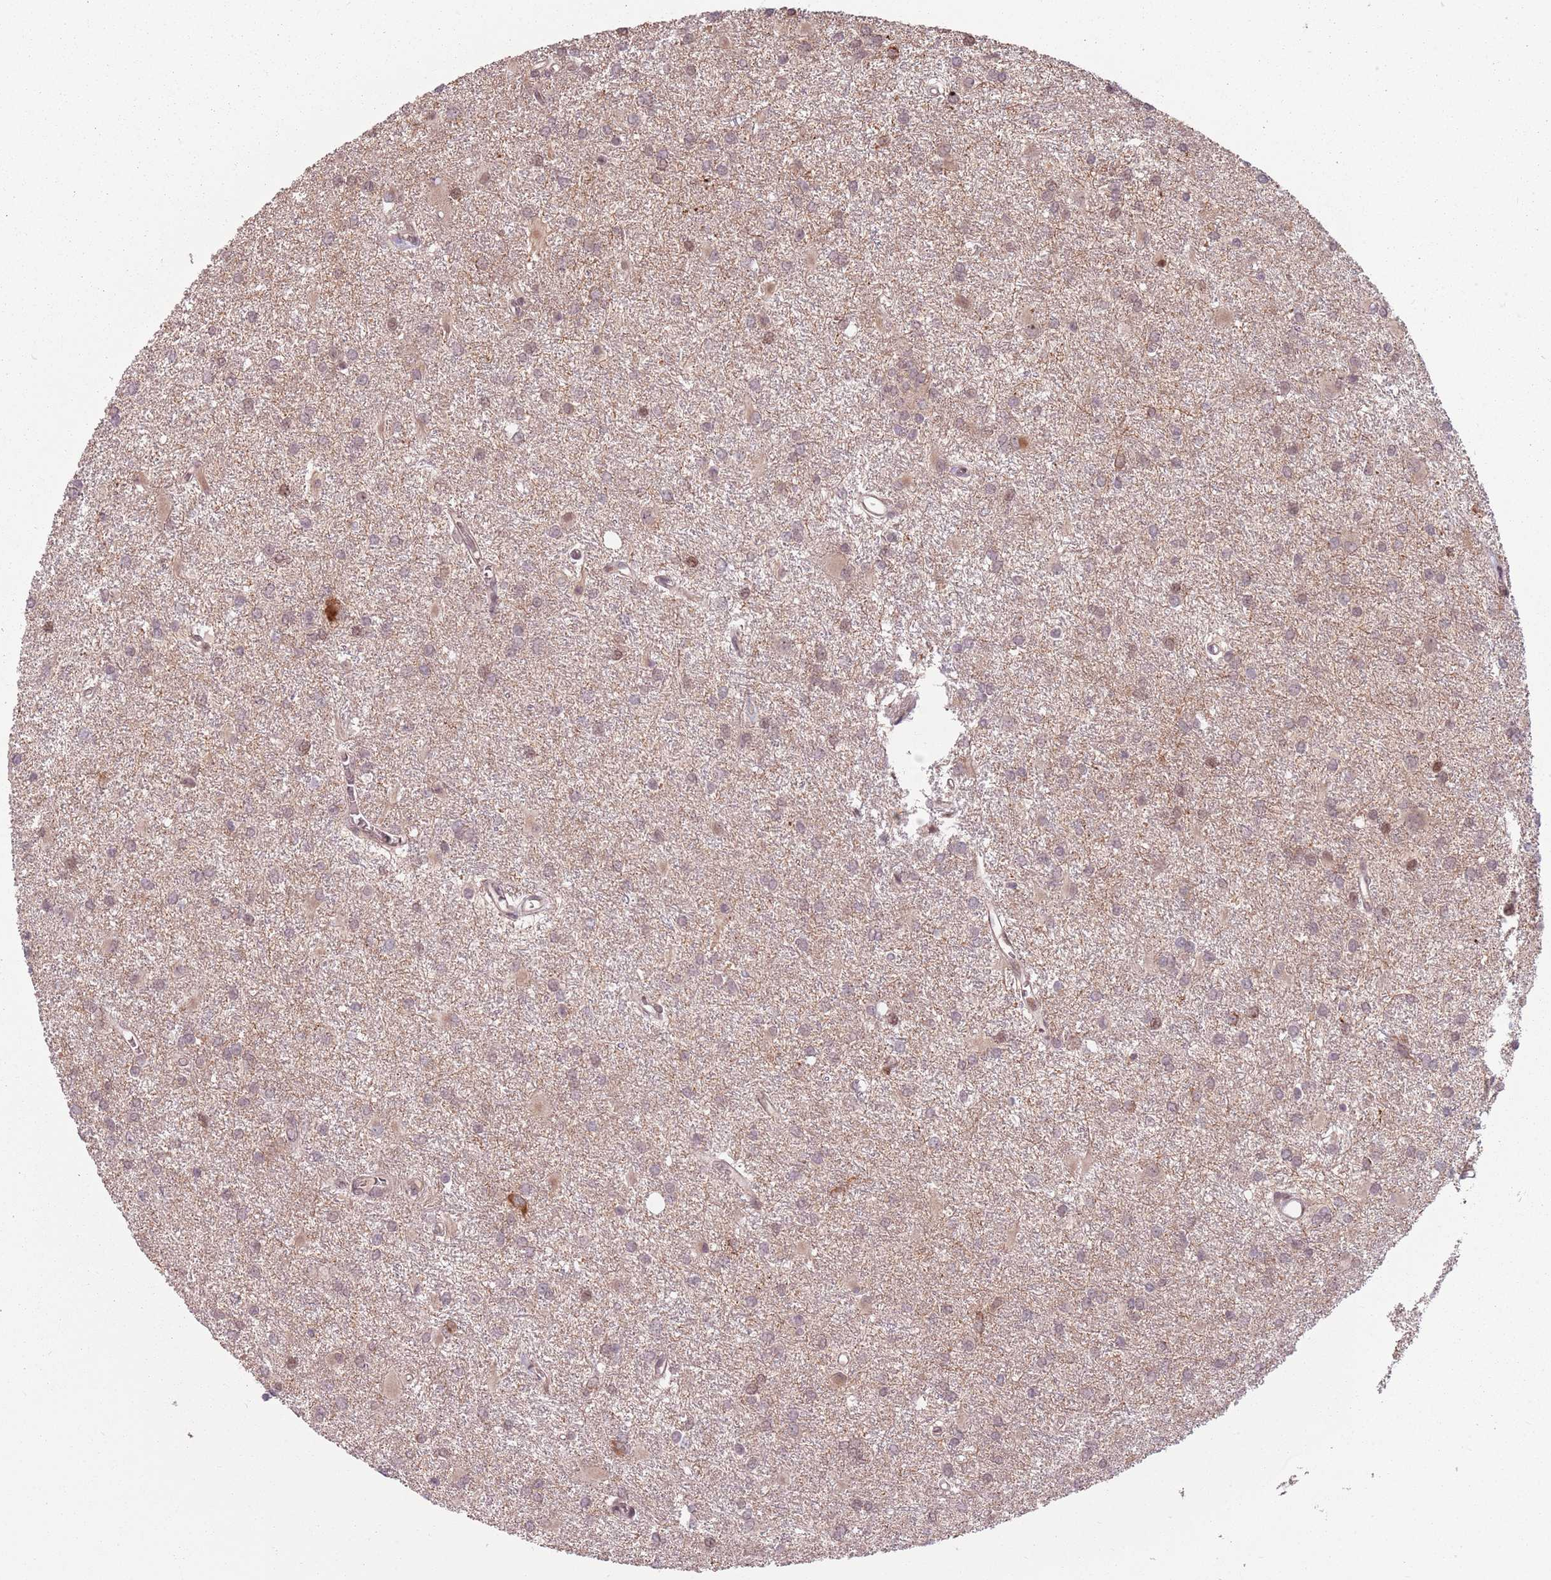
{"staining": {"intensity": "weak", "quantity": "<25%", "location": "cytoplasmic/membranous,nuclear"}, "tissue": "glioma", "cell_type": "Tumor cells", "image_type": "cancer", "snomed": [{"axis": "morphology", "description": "Glioma, malignant, High grade"}, {"axis": "topography", "description": "Brain"}], "caption": "Immunohistochemical staining of malignant high-grade glioma exhibits no significant expression in tumor cells. (IHC, brightfield microscopy, high magnification).", "gene": "ADGRG1", "patient": {"sex": "female", "age": 50}}